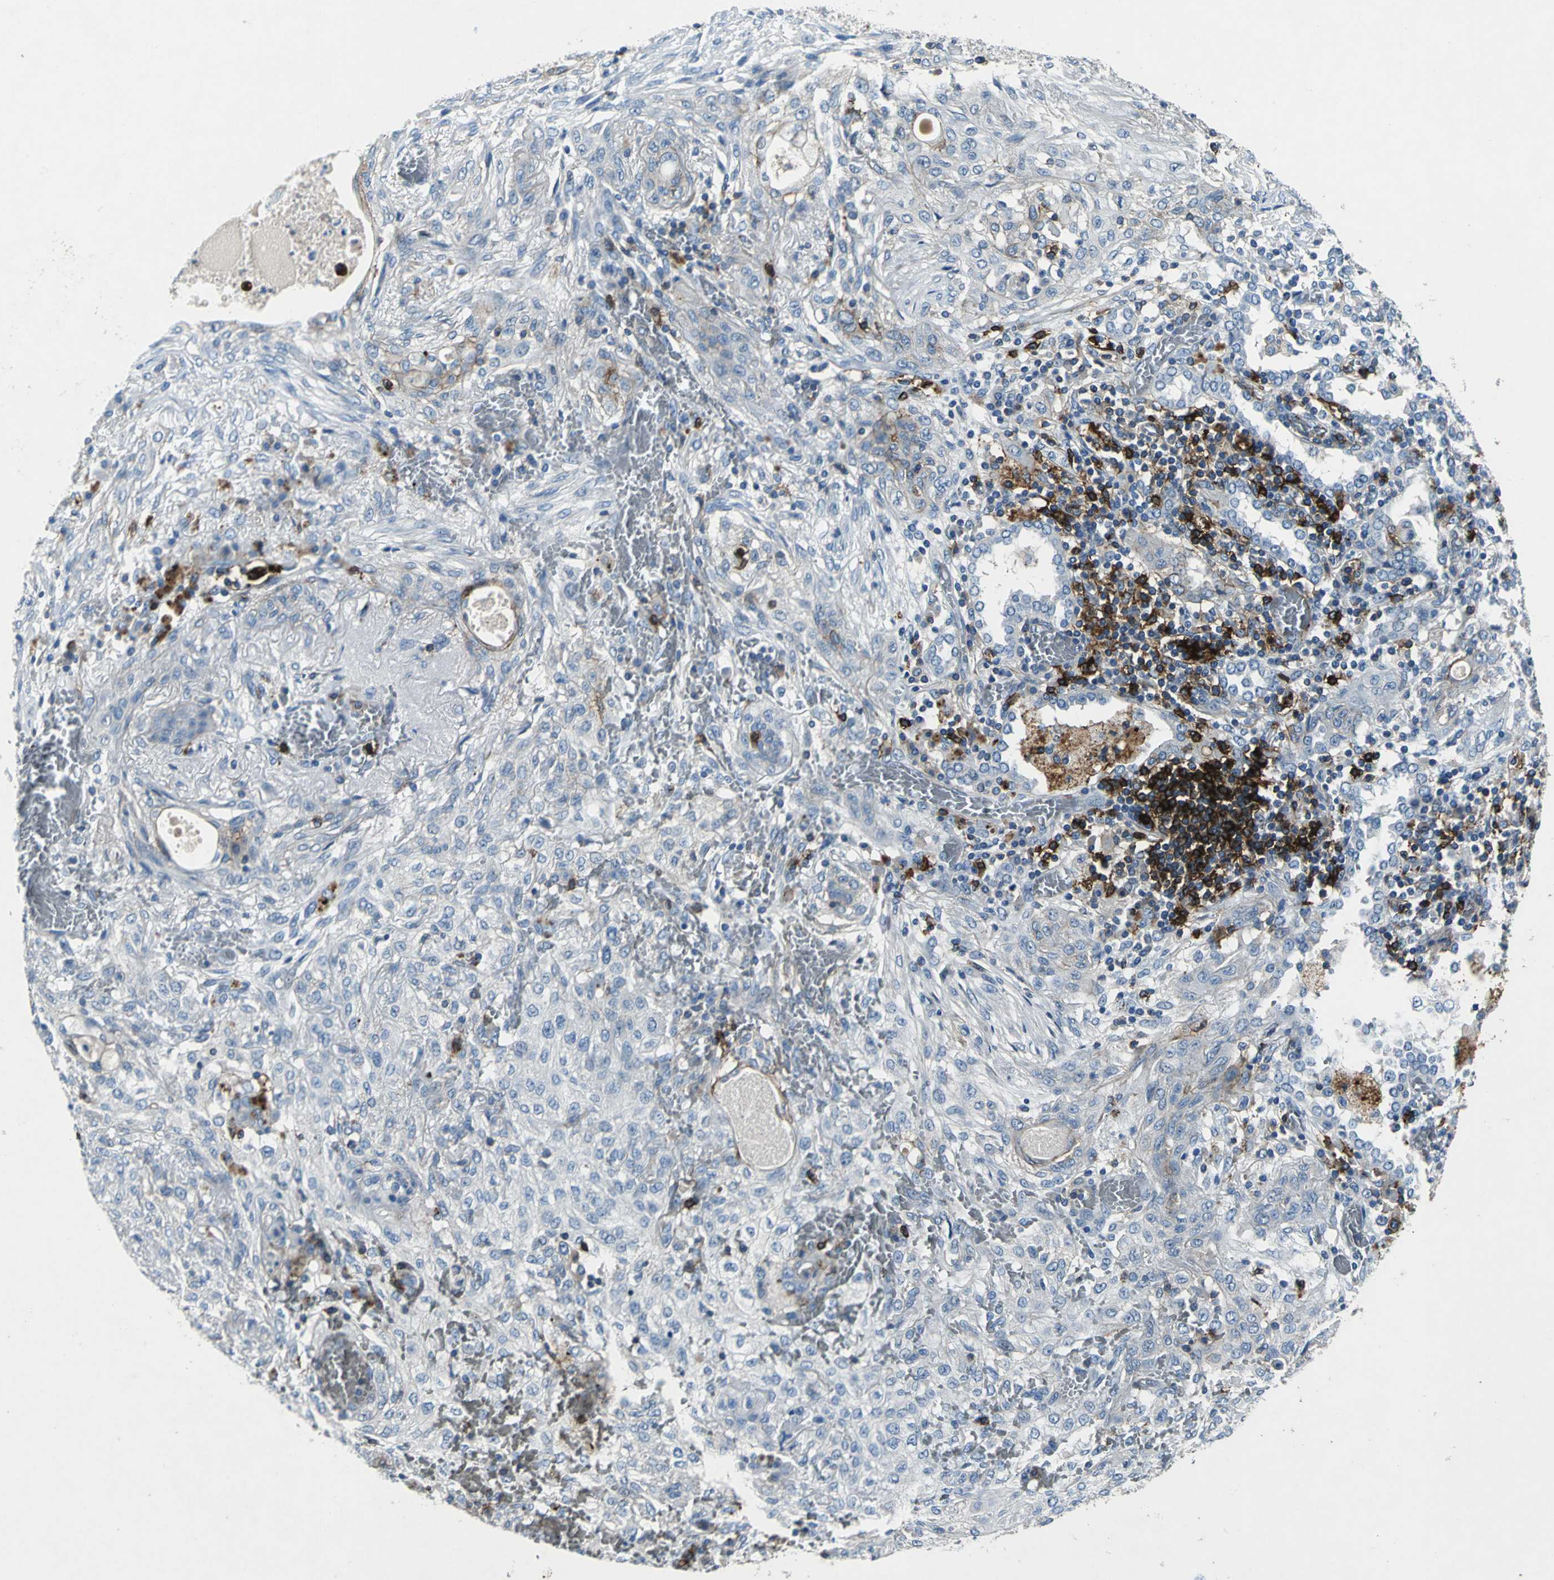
{"staining": {"intensity": "weak", "quantity": "25%-75%", "location": "cytoplasmic/membranous"}, "tissue": "lung cancer", "cell_type": "Tumor cells", "image_type": "cancer", "snomed": [{"axis": "morphology", "description": "Squamous cell carcinoma, NOS"}, {"axis": "topography", "description": "Lung"}], "caption": "Lung cancer (squamous cell carcinoma) stained for a protein (brown) displays weak cytoplasmic/membranous positive staining in about 25%-75% of tumor cells.", "gene": "RPS13", "patient": {"sex": "female", "age": 47}}